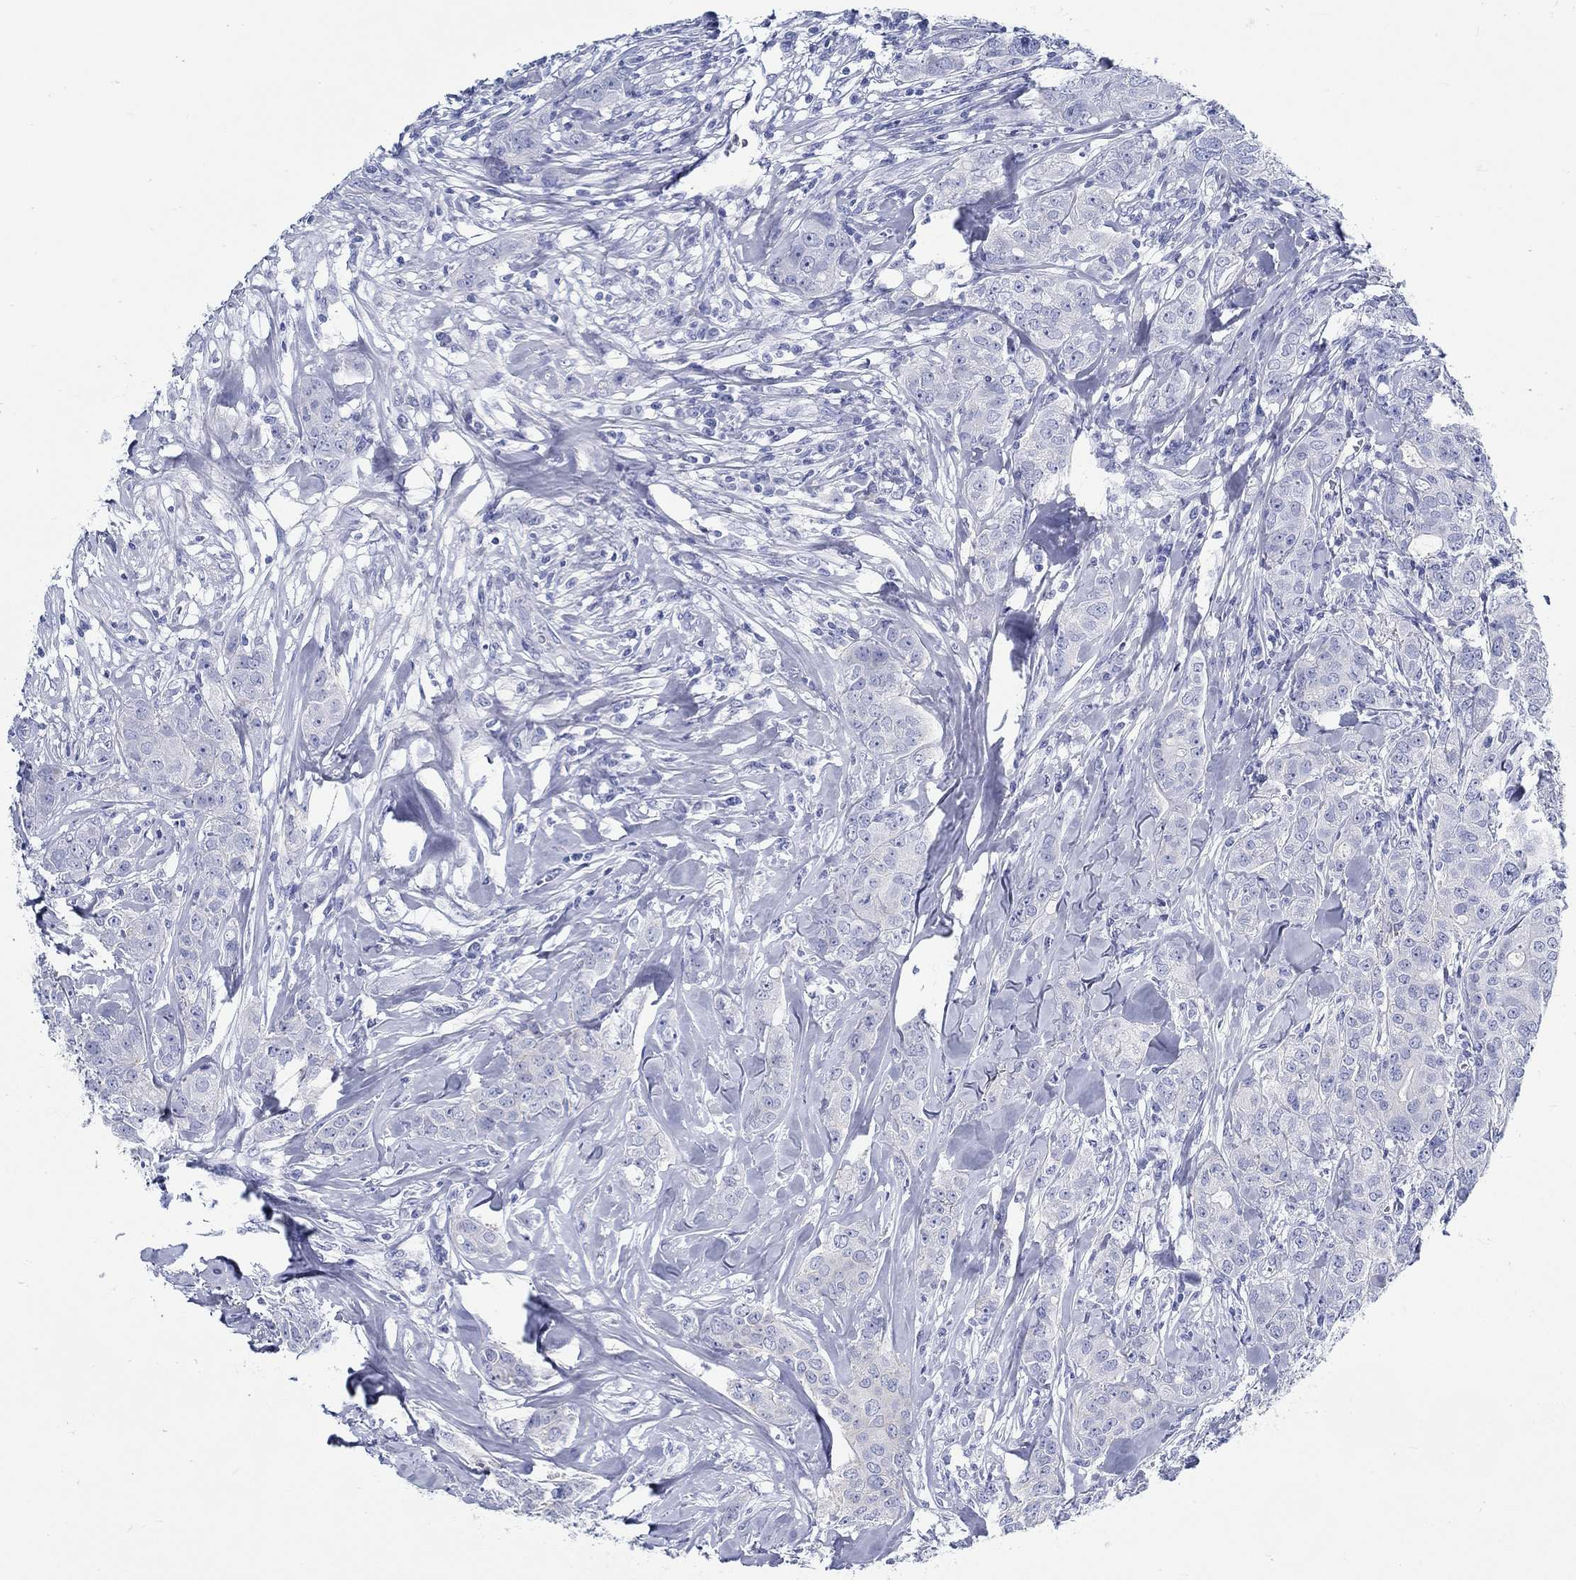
{"staining": {"intensity": "negative", "quantity": "none", "location": "none"}, "tissue": "breast cancer", "cell_type": "Tumor cells", "image_type": "cancer", "snomed": [{"axis": "morphology", "description": "Duct carcinoma"}, {"axis": "topography", "description": "Breast"}], "caption": "There is no significant staining in tumor cells of breast cancer (invasive ductal carcinoma).", "gene": "RD3L", "patient": {"sex": "female", "age": 43}}